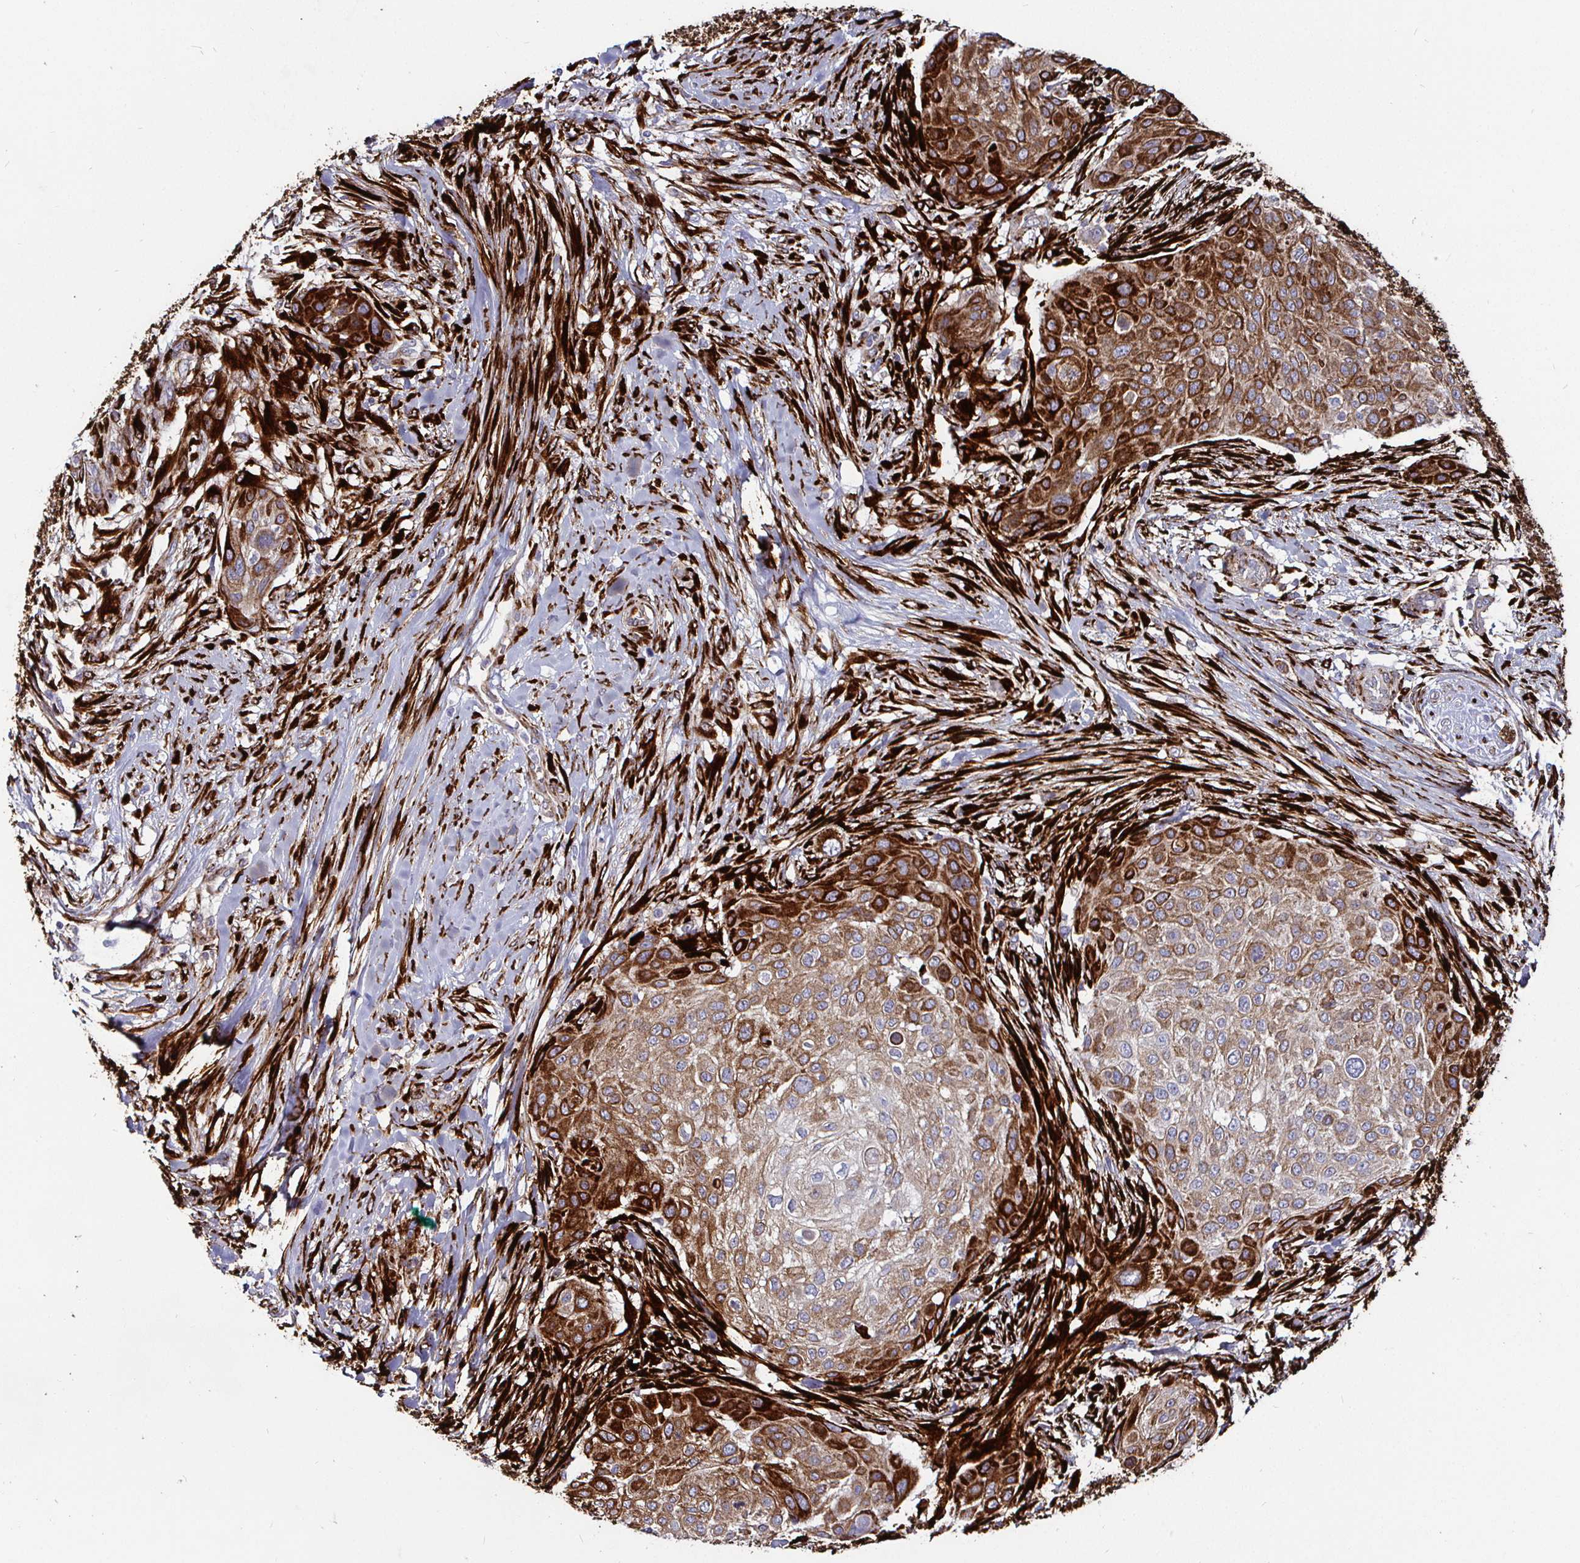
{"staining": {"intensity": "strong", "quantity": "25%-75%", "location": "cytoplasmic/membranous"}, "tissue": "skin cancer", "cell_type": "Tumor cells", "image_type": "cancer", "snomed": [{"axis": "morphology", "description": "Squamous cell carcinoma, NOS"}, {"axis": "topography", "description": "Skin"}], "caption": "The immunohistochemical stain shows strong cytoplasmic/membranous expression in tumor cells of skin cancer tissue.", "gene": "P4HA2", "patient": {"sex": "female", "age": 87}}